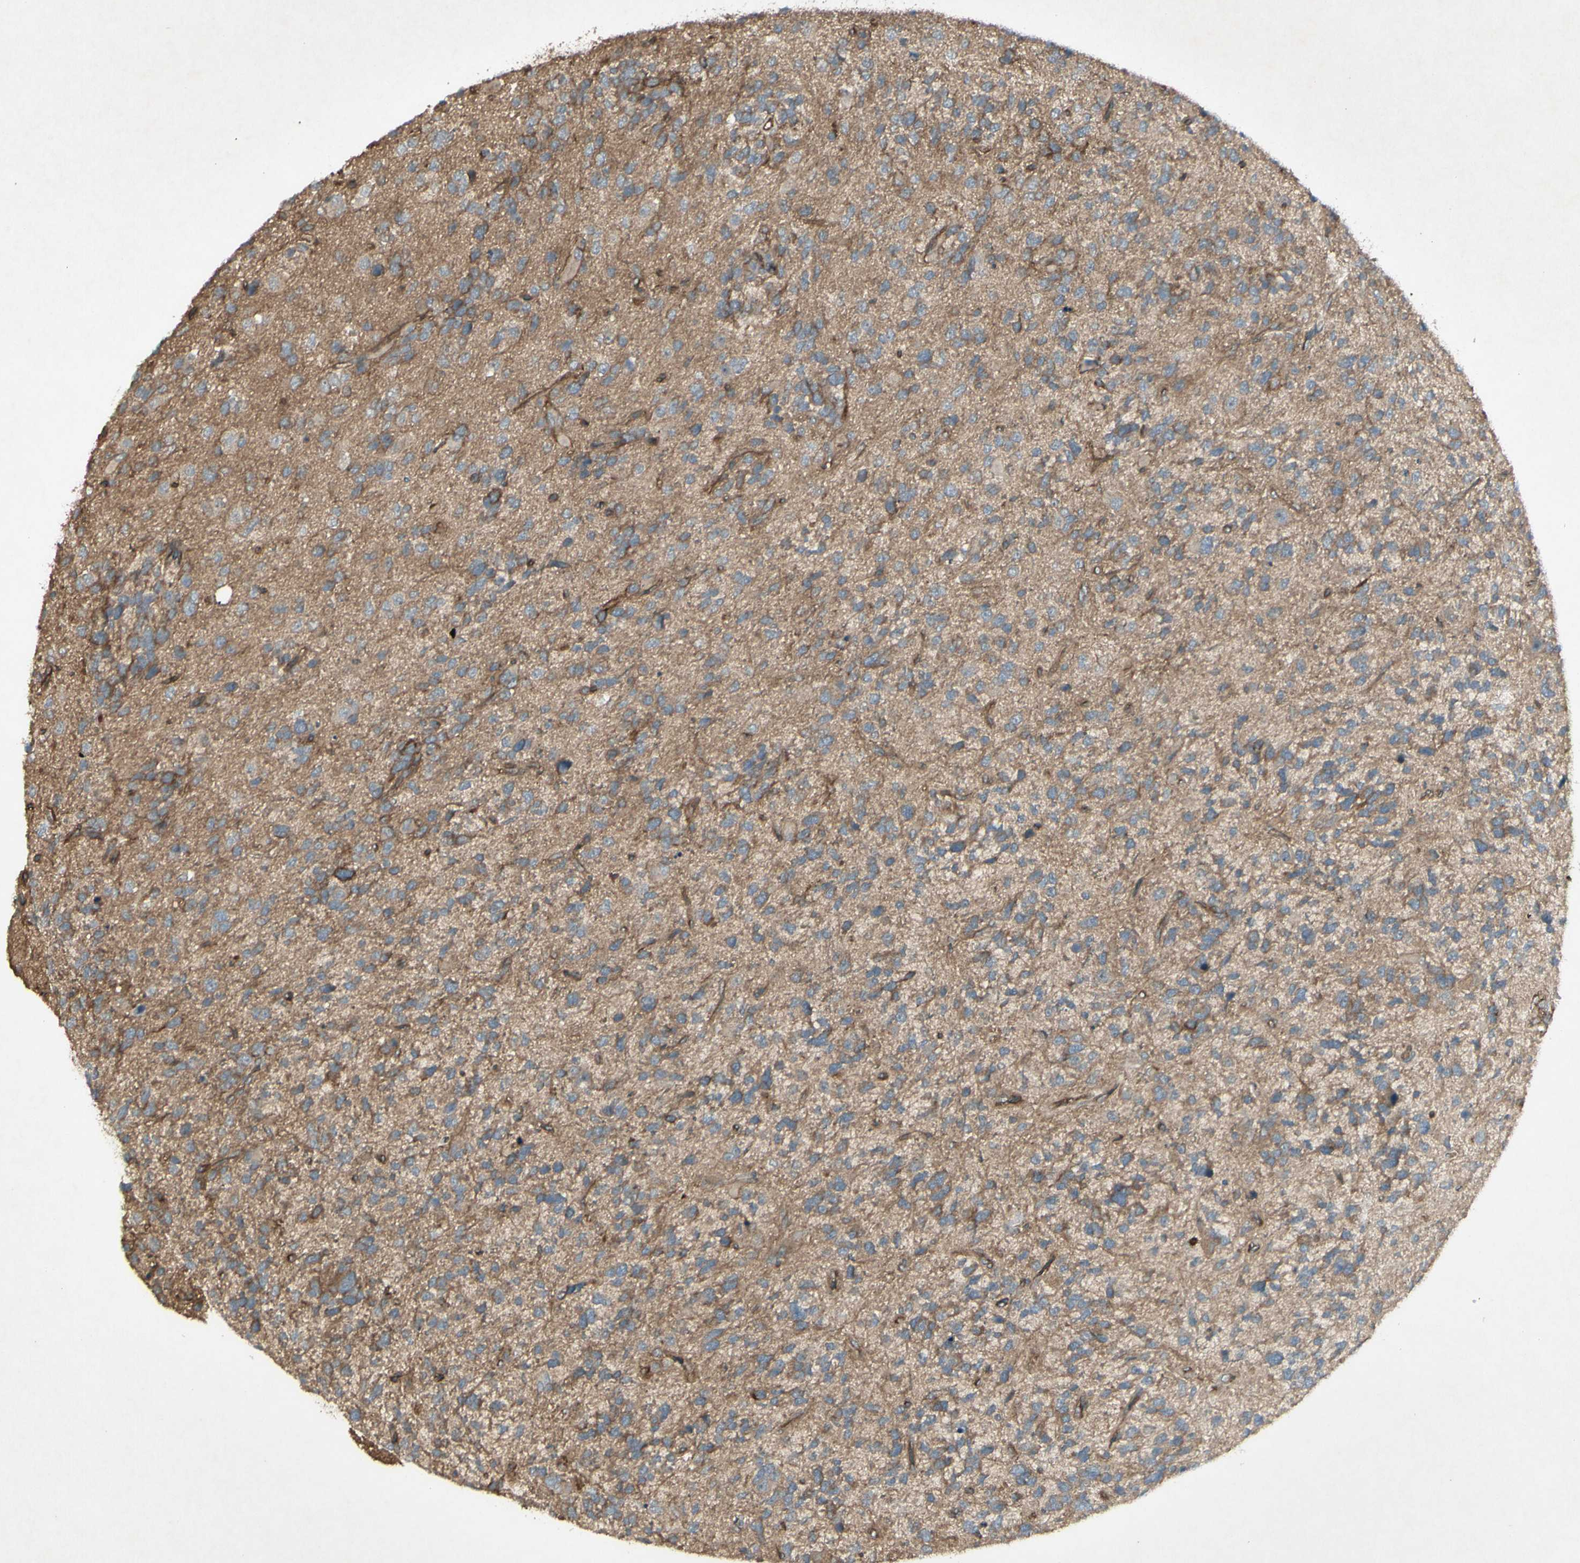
{"staining": {"intensity": "moderate", "quantity": "25%-75%", "location": "cytoplasmic/membranous"}, "tissue": "glioma", "cell_type": "Tumor cells", "image_type": "cancer", "snomed": [{"axis": "morphology", "description": "Glioma, malignant, High grade"}, {"axis": "topography", "description": "Brain"}], "caption": "Human high-grade glioma (malignant) stained with a protein marker reveals moderate staining in tumor cells.", "gene": "JAG1", "patient": {"sex": "female", "age": 58}}